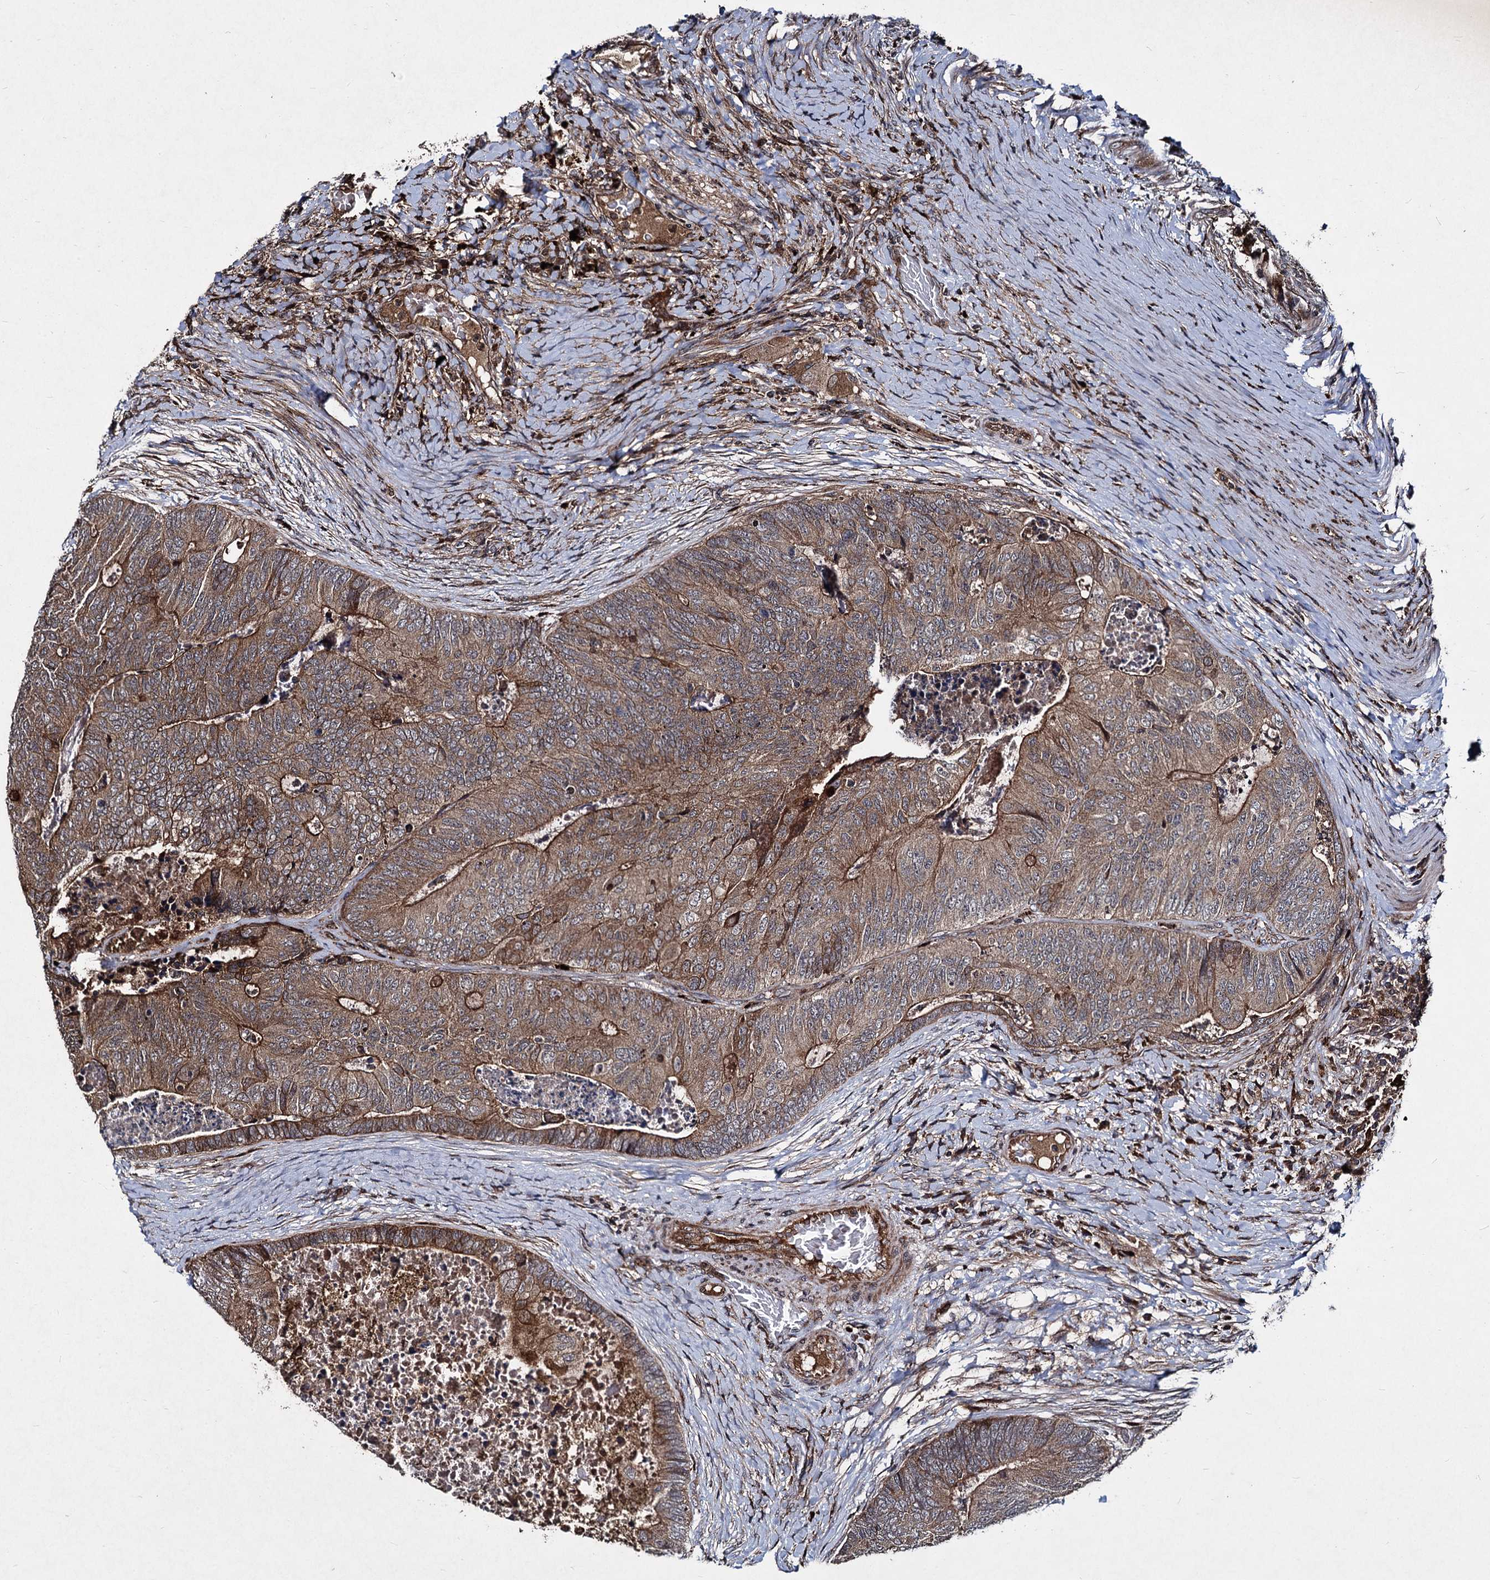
{"staining": {"intensity": "moderate", "quantity": ">75%", "location": "cytoplasmic/membranous"}, "tissue": "colorectal cancer", "cell_type": "Tumor cells", "image_type": "cancer", "snomed": [{"axis": "morphology", "description": "Adenocarcinoma, NOS"}, {"axis": "topography", "description": "Colon"}], "caption": "DAB immunohistochemical staining of adenocarcinoma (colorectal) exhibits moderate cytoplasmic/membranous protein expression in about >75% of tumor cells.", "gene": "BCL2L2", "patient": {"sex": "female", "age": 67}}